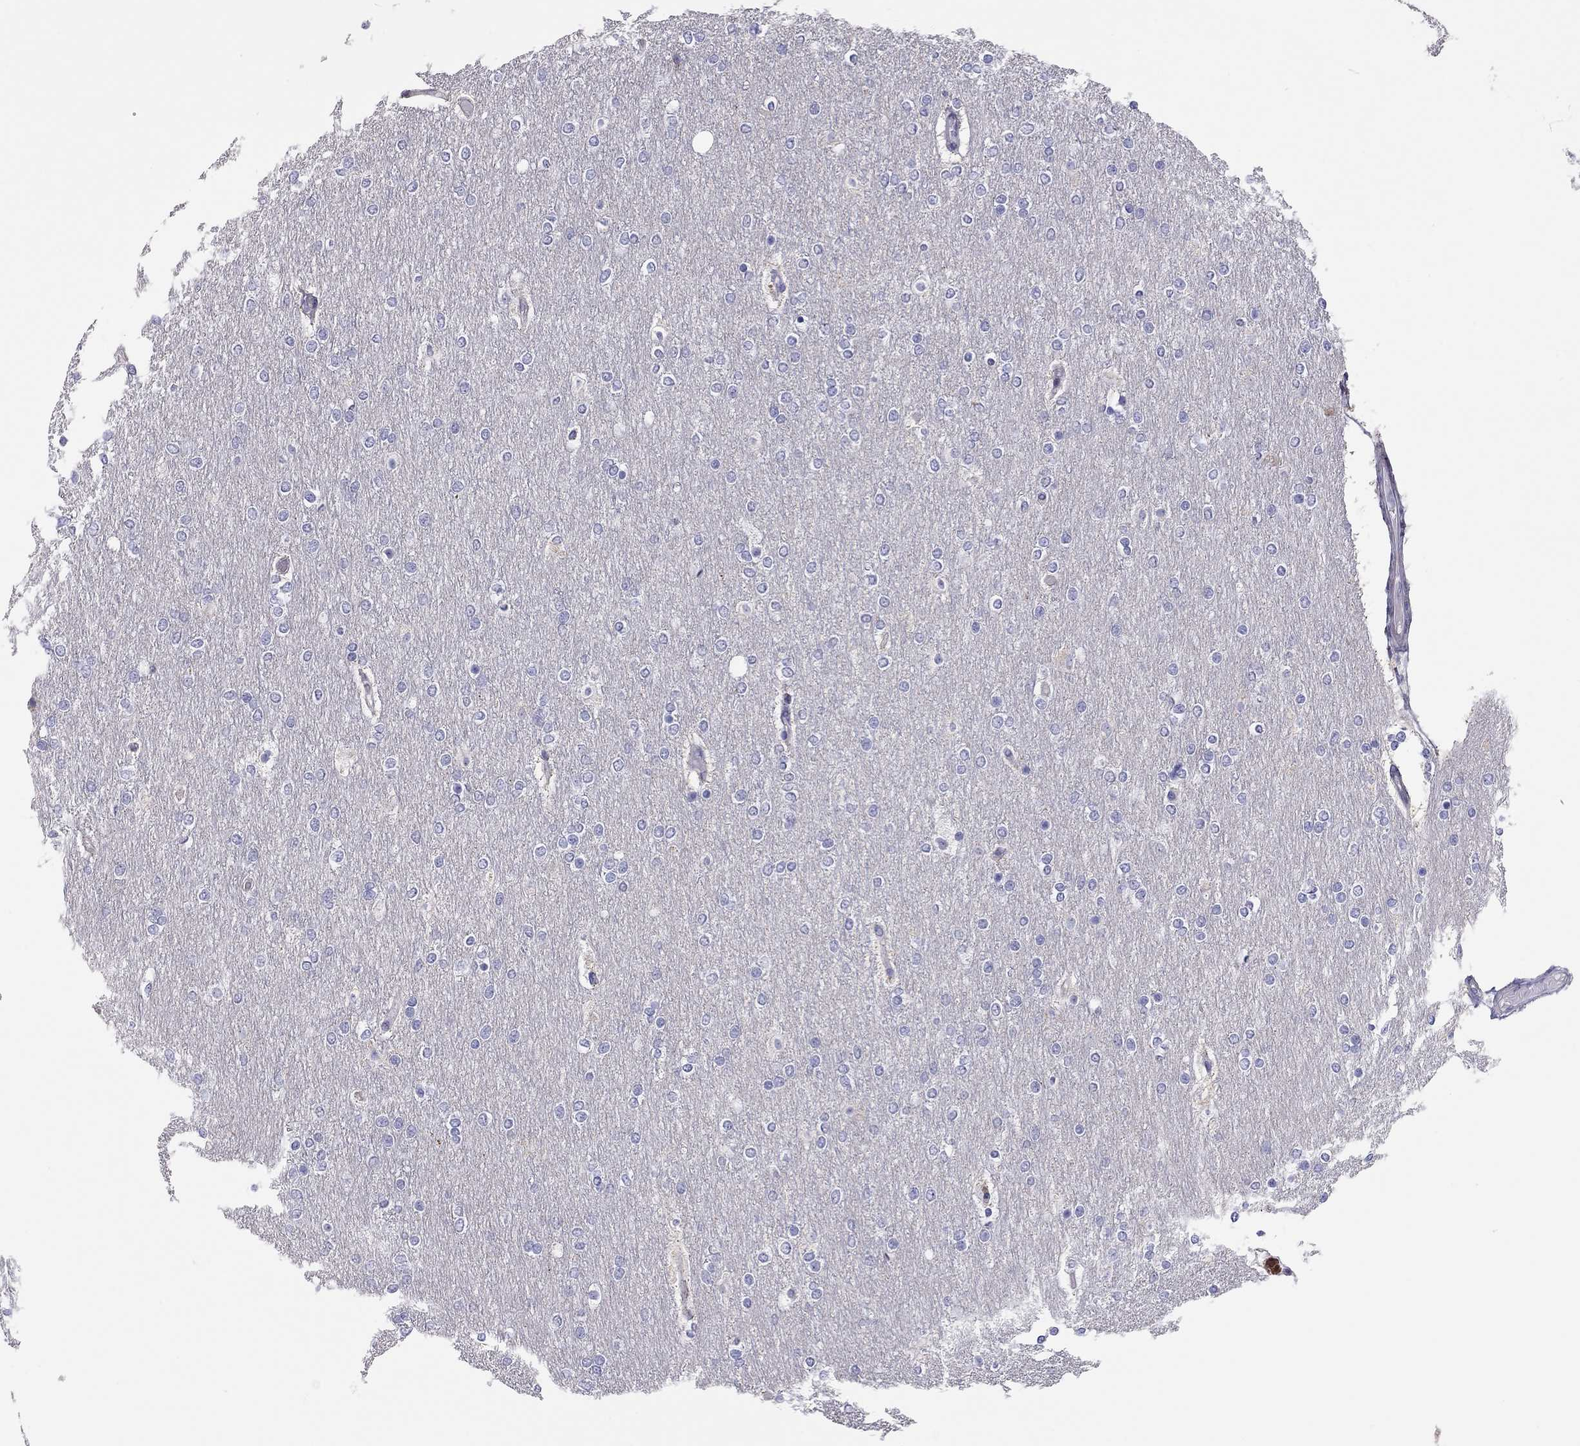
{"staining": {"intensity": "negative", "quantity": "none", "location": "none"}, "tissue": "glioma", "cell_type": "Tumor cells", "image_type": "cancer", "snomed": [{"axis": "morphology", "description": "Glioma, malignant, High grade"}, {"axis": "topography", "description": "Brain"}], "caption": "Immunohistochemical staining of human glioma shows no significant expression in tumor cells.", "gene": "SCARB1", "patient": {"sex": "female", "age": 61}}